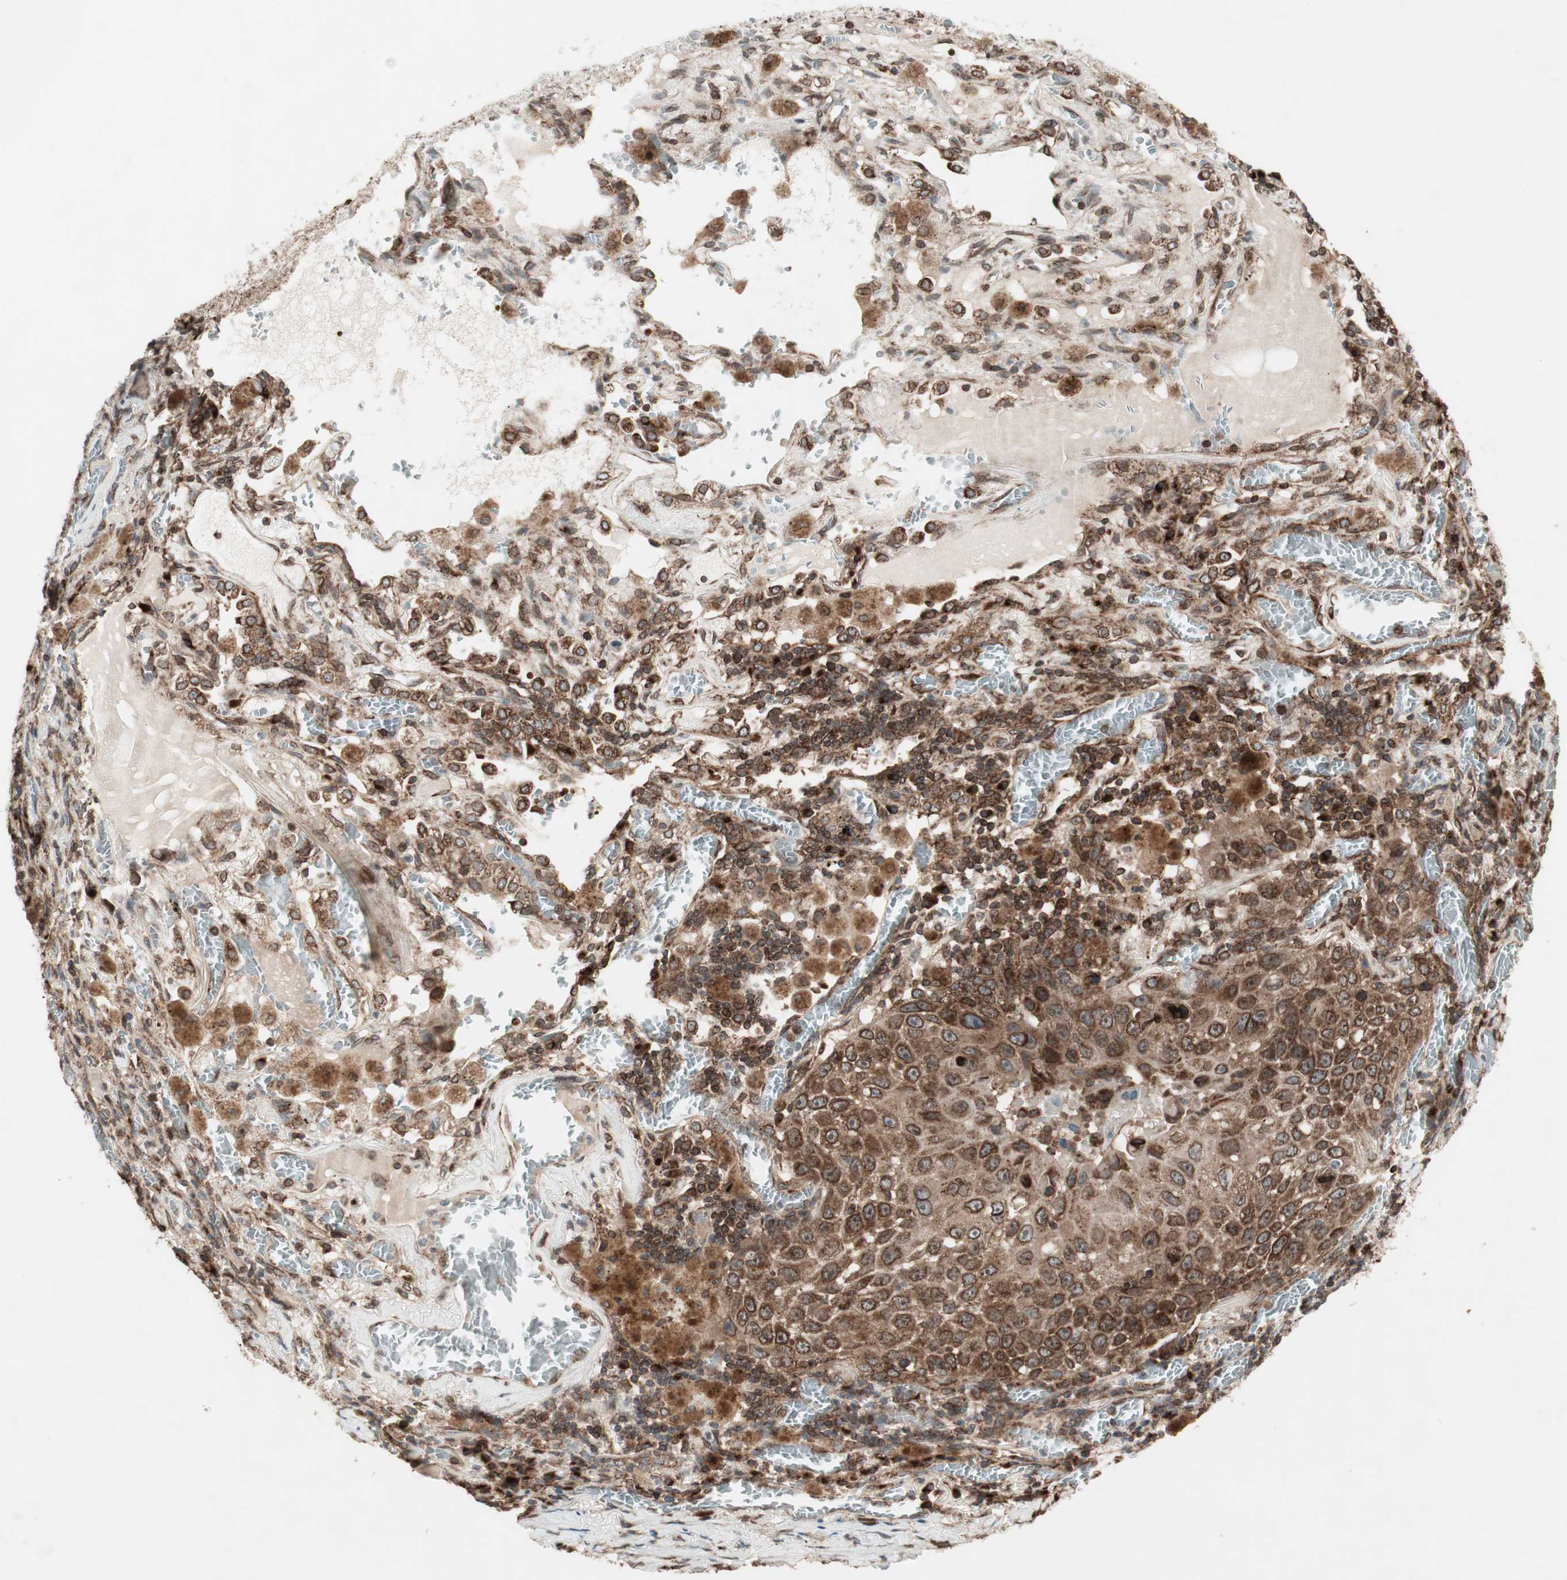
{"staining": {"intensity": "strong", "quantity": ">75%", "location": "cytoplasmic/membranous,nuclear"}, "tissue": "lung cancer", "cell_type": "Tumor cells", "image_type": "cancer", "snomed": [{"axis": "morphology", "description": "Squamous cell carcinoma, NOS"}, {"axis": "topography", "description": "Lung"}], "caption": "Immunohistochemistry staining of lung cancer, which shows high levels of strong cytoplasmic/membranous and nuclear positivity in about >75% of tumor cells indicating strong cytoplasmic/membranous and nuclear protein staining. The staining was performed using DAB (brown) for protein detection and nuclei were counterstained in hematoxylin (blue).", "gene": "NUP62", "patient": {"sex": "male", "age": 57}}